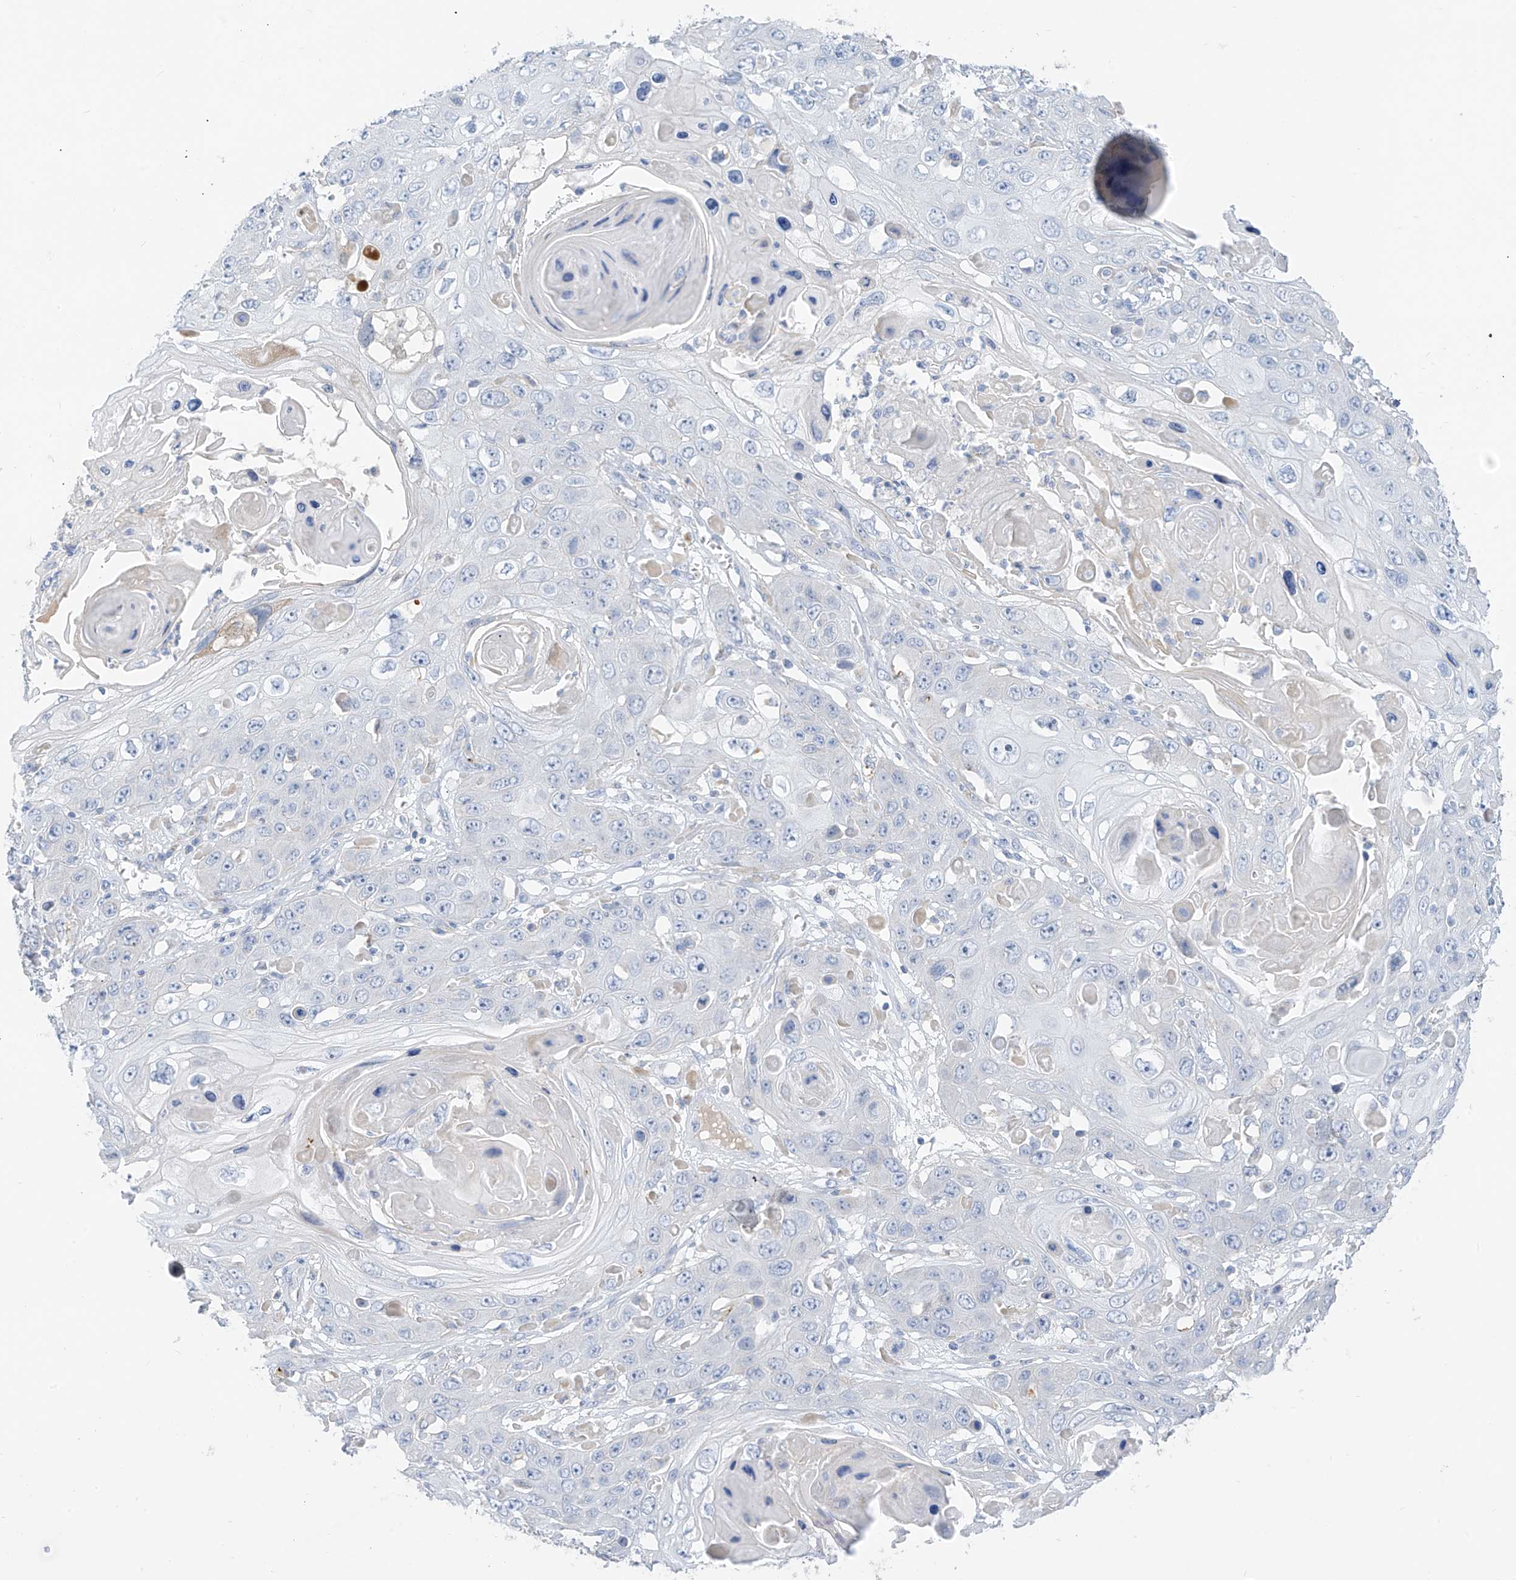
{"staining": {"intensity": "negative", "quantity": "none", "location": "none"}, "tissue": "skin cancer", "cell_type": "Tumor cells", "image_type": "cancer", "snomed": [{"axis": "morphology", "description": "Squamous cell carcinoma, NOS"}, {"axis": "topography", "description": "Skin"}], "caption": "IHC photomicrograph of human squamous cell carcinoma (skin) stained for a protein (brown), which reveals no expression in tumor cells.", "gene": "ZNF404", "patient": {"sex": "male", "age": 55}}